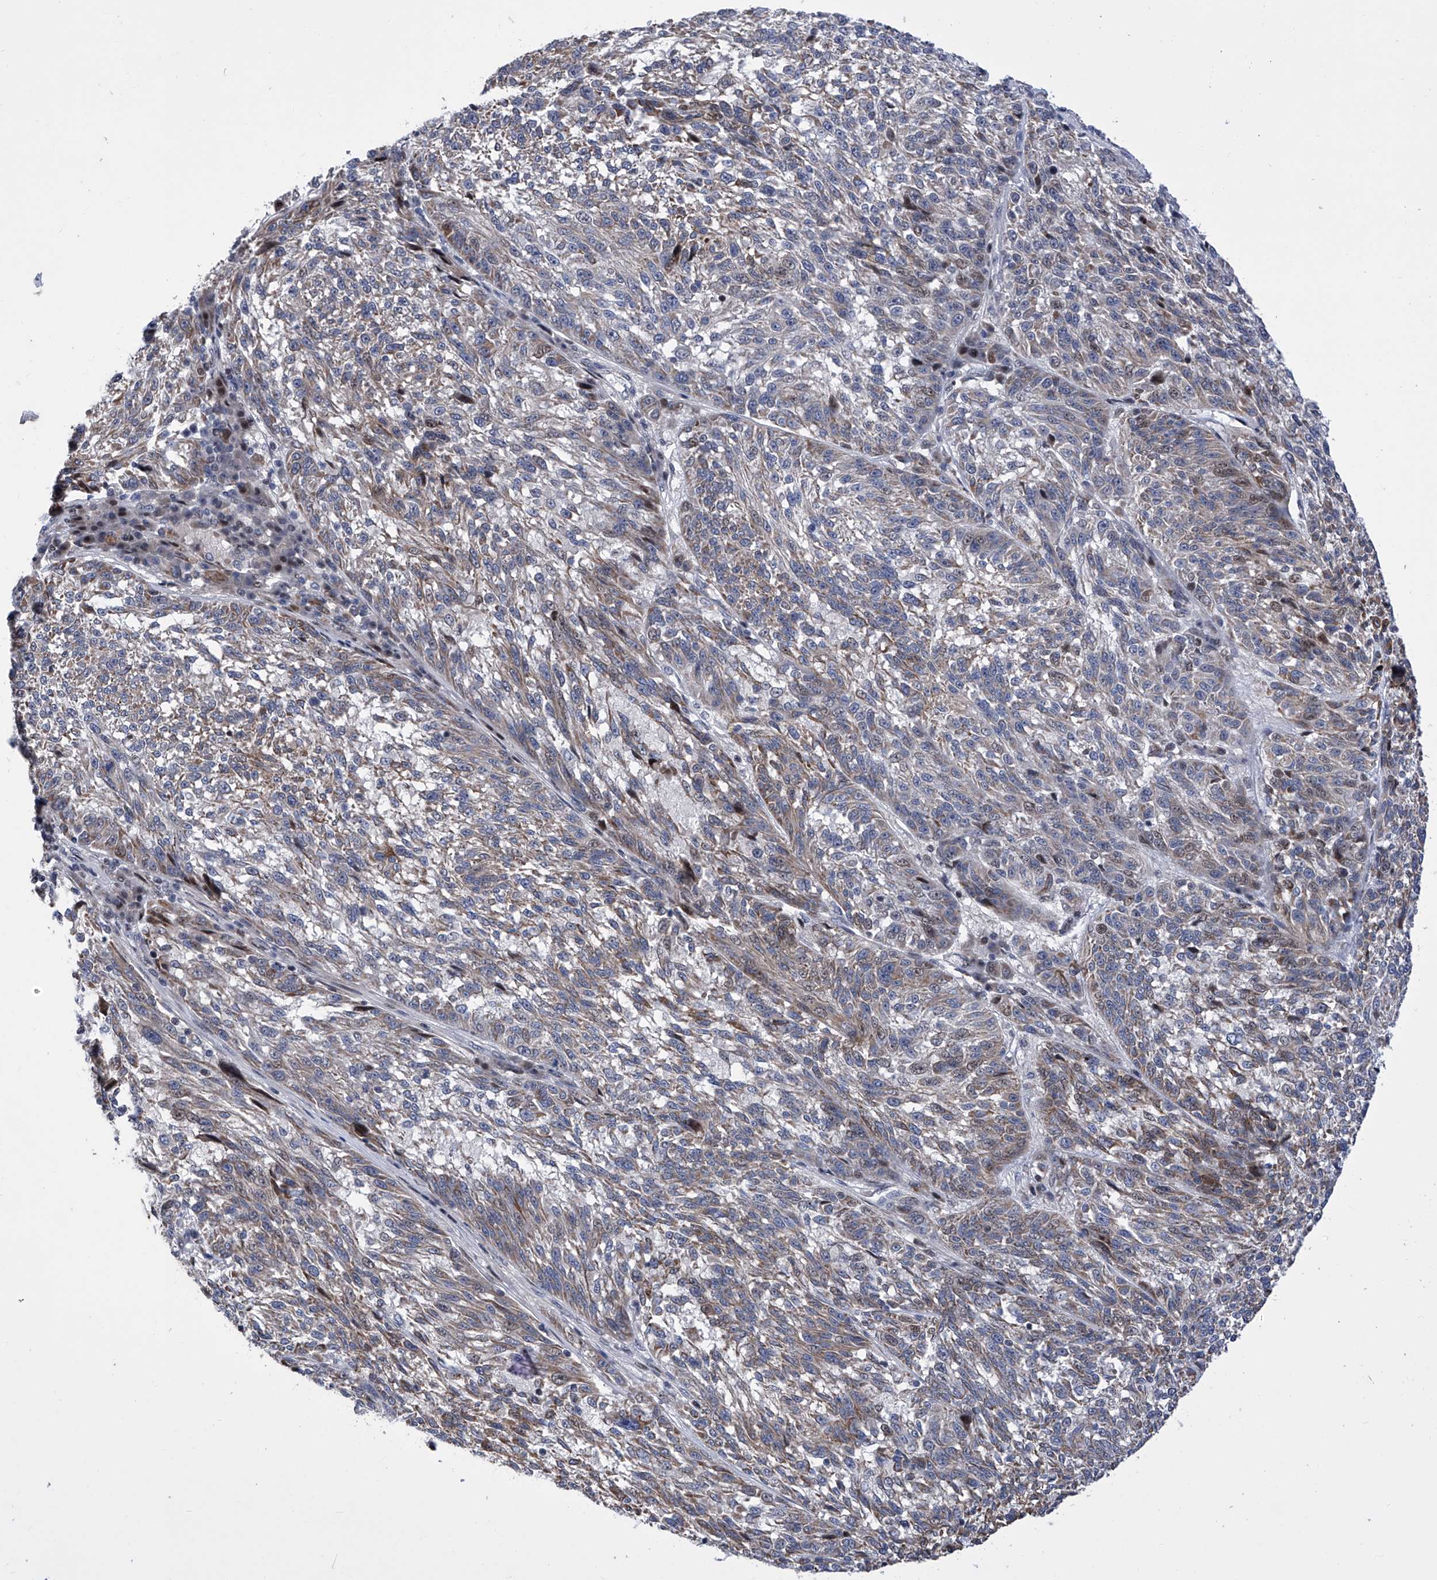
{"staining": {"intensity": "weak", "quantity": "<25%", "location": "cytoplasmic/membranous,nuclear"}, "tissue": "melanoma", "cell_type": "Tumor cells", "image_type": "cancer", "snomed": [{"axis": "morphology", "description": "Malignant melanoma, NOS"}, {"axis": "topography", "description": "Skin"}], "caption": "Melanoma stained for a protein using immunohistochemistry exhibits no staining tumor cells.", "gene": "NUFIP1", "patient": {"sex": "male", "age": 53}}